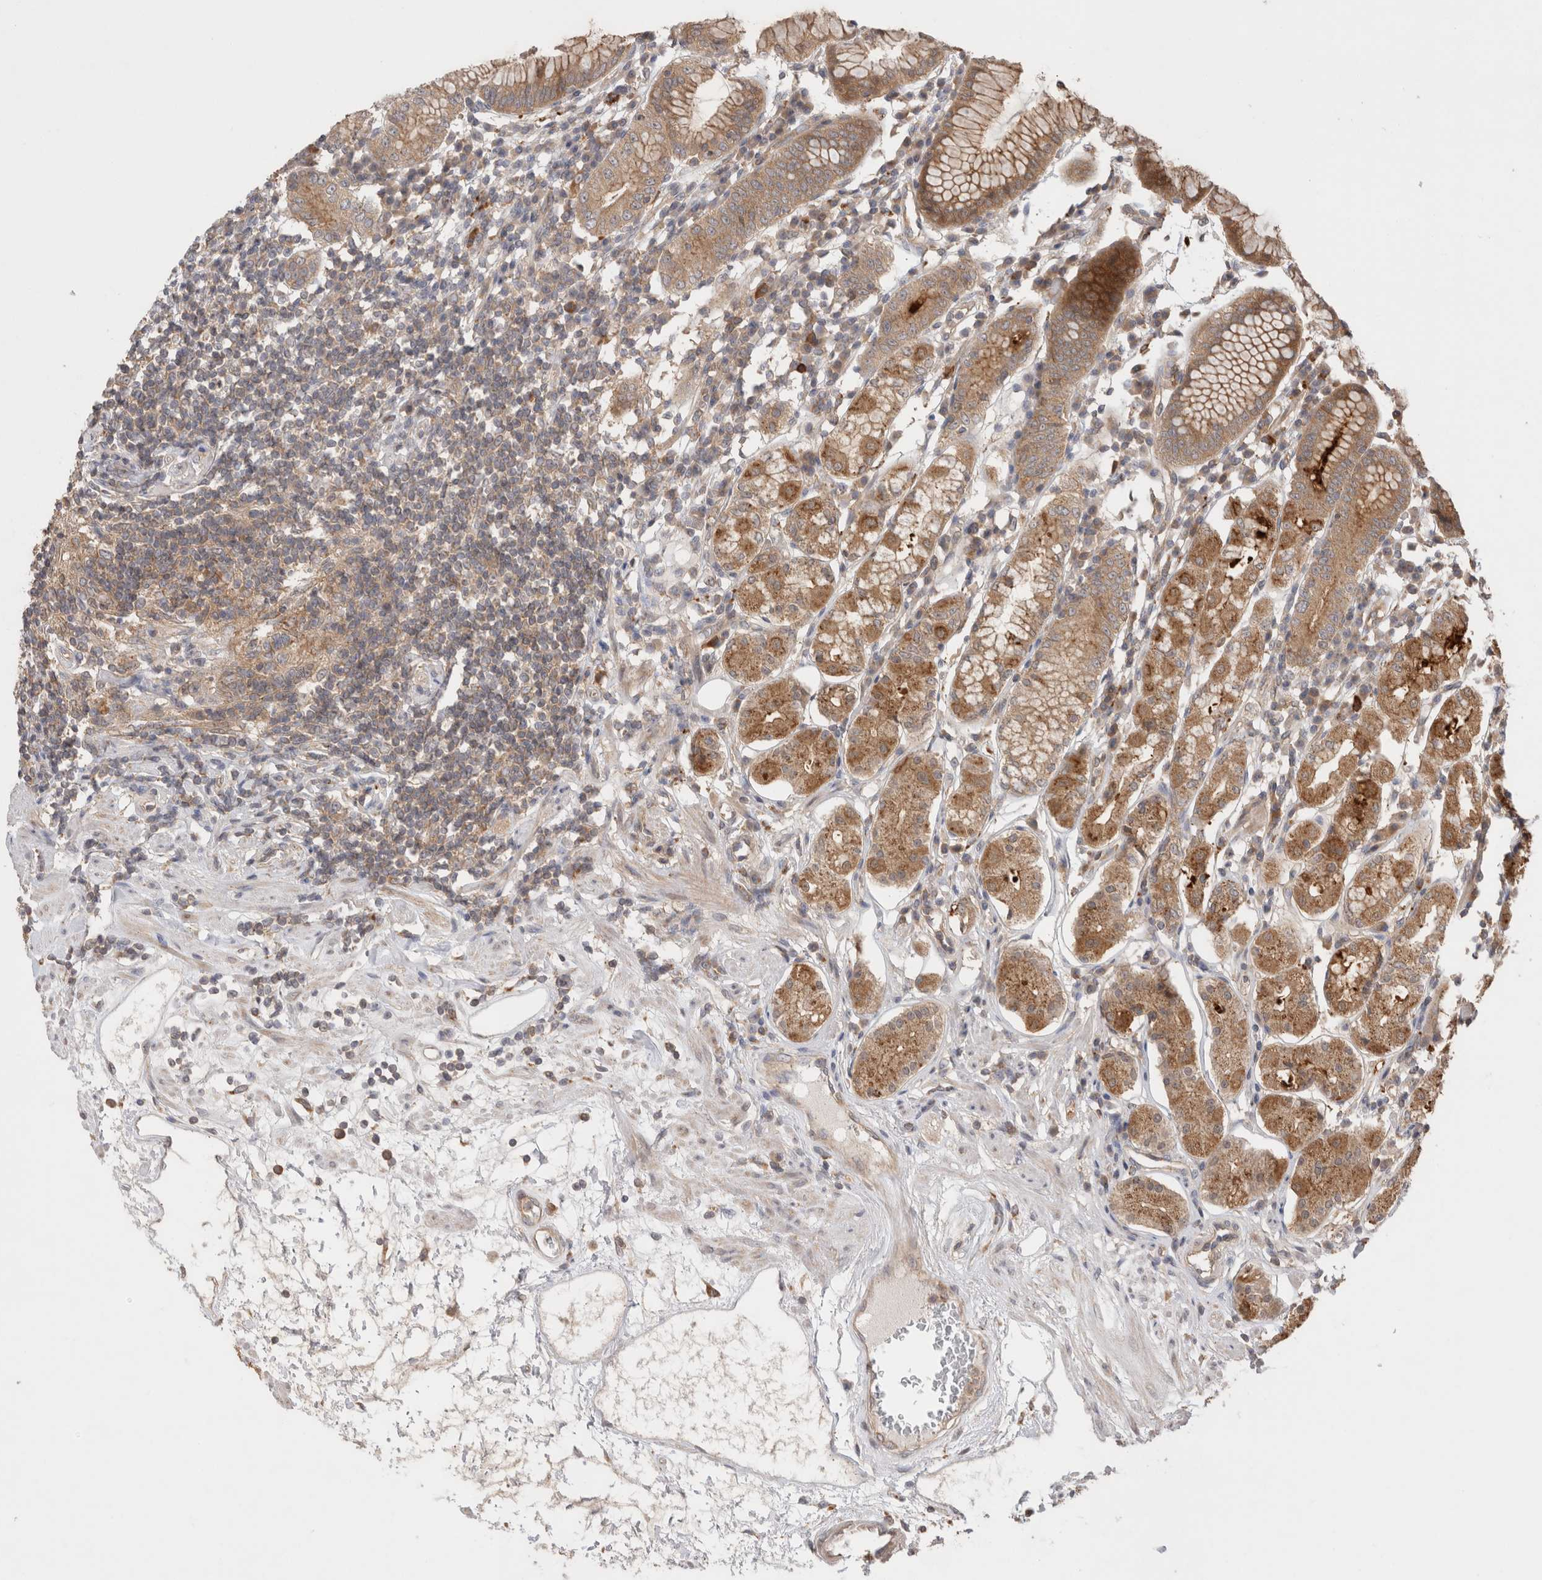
{"staining": {"intensity": "moderate", "quantity": ">75%", "location": "cytoplasmic/membranous"}, "tissue": "stomach", "cell_type": "Glandular cells", "image_type": "normal", "snomed": [{"axis": "morphology", "description": "Normal tissue, NOS"}, {"axis": "topography", "description": "Stomach"}, {"axis": "topography", "description": "Stomach, lower"}], "caption": "High-power microscopy captured an IHC image of benign stomach, revealing moderate cytoplasmic/membranous positivity in about >75% of glandular cells. (Stains: DAB (3,3'-diaminobenzidine) in brown, nuclei in blue, Microscopy: brightfield microscopy at high magnification).", "gene": "VPS28", "patient": {"sex": "female", "age": 56}}